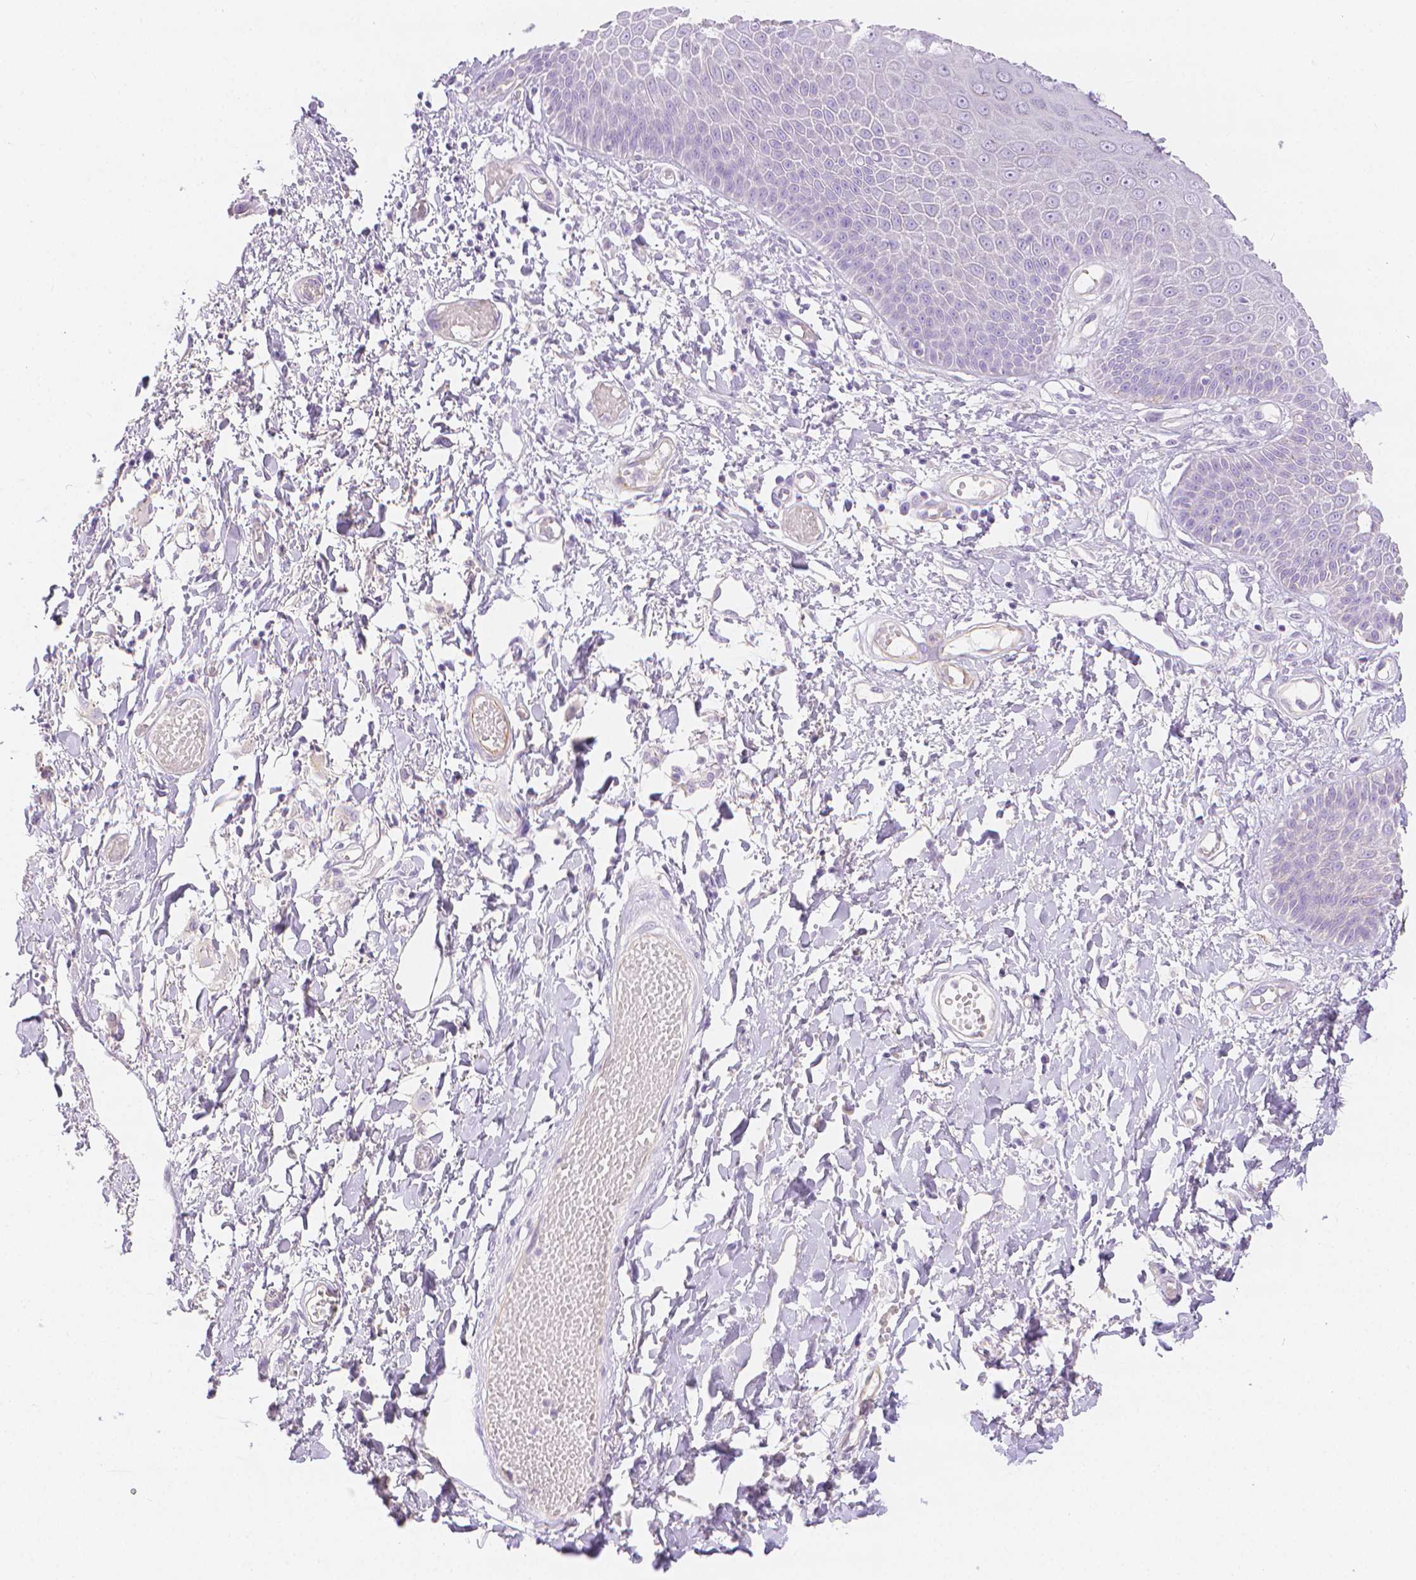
{"staining": {"intensity": "negative", "quantity": "none", "location": "none"}, "tissue": "skin", "cell_type": "Epidermal cells", "image_type": "normal", "snomed": [{"axis": "morphology", "description": "Normal tissue, NOS"}, {"axis": "topography", "description": "Anal"}, {"axis": "topography", "description": "Peripheral nerve tissue"}], "caption": "High magnification brightfield microscopy of unremarkable skin stained with DAB (brown) and counterstained with hematoxylin (blue): epidermal cells show no significant staining. The staining is performed using DAB (3,3'-diaminobenzidine) brown chromogen with nuclei counter-stained in using hematoxylin.", "gene": "SLC27A5", "patient": {"sex": "male", "age": 78}}